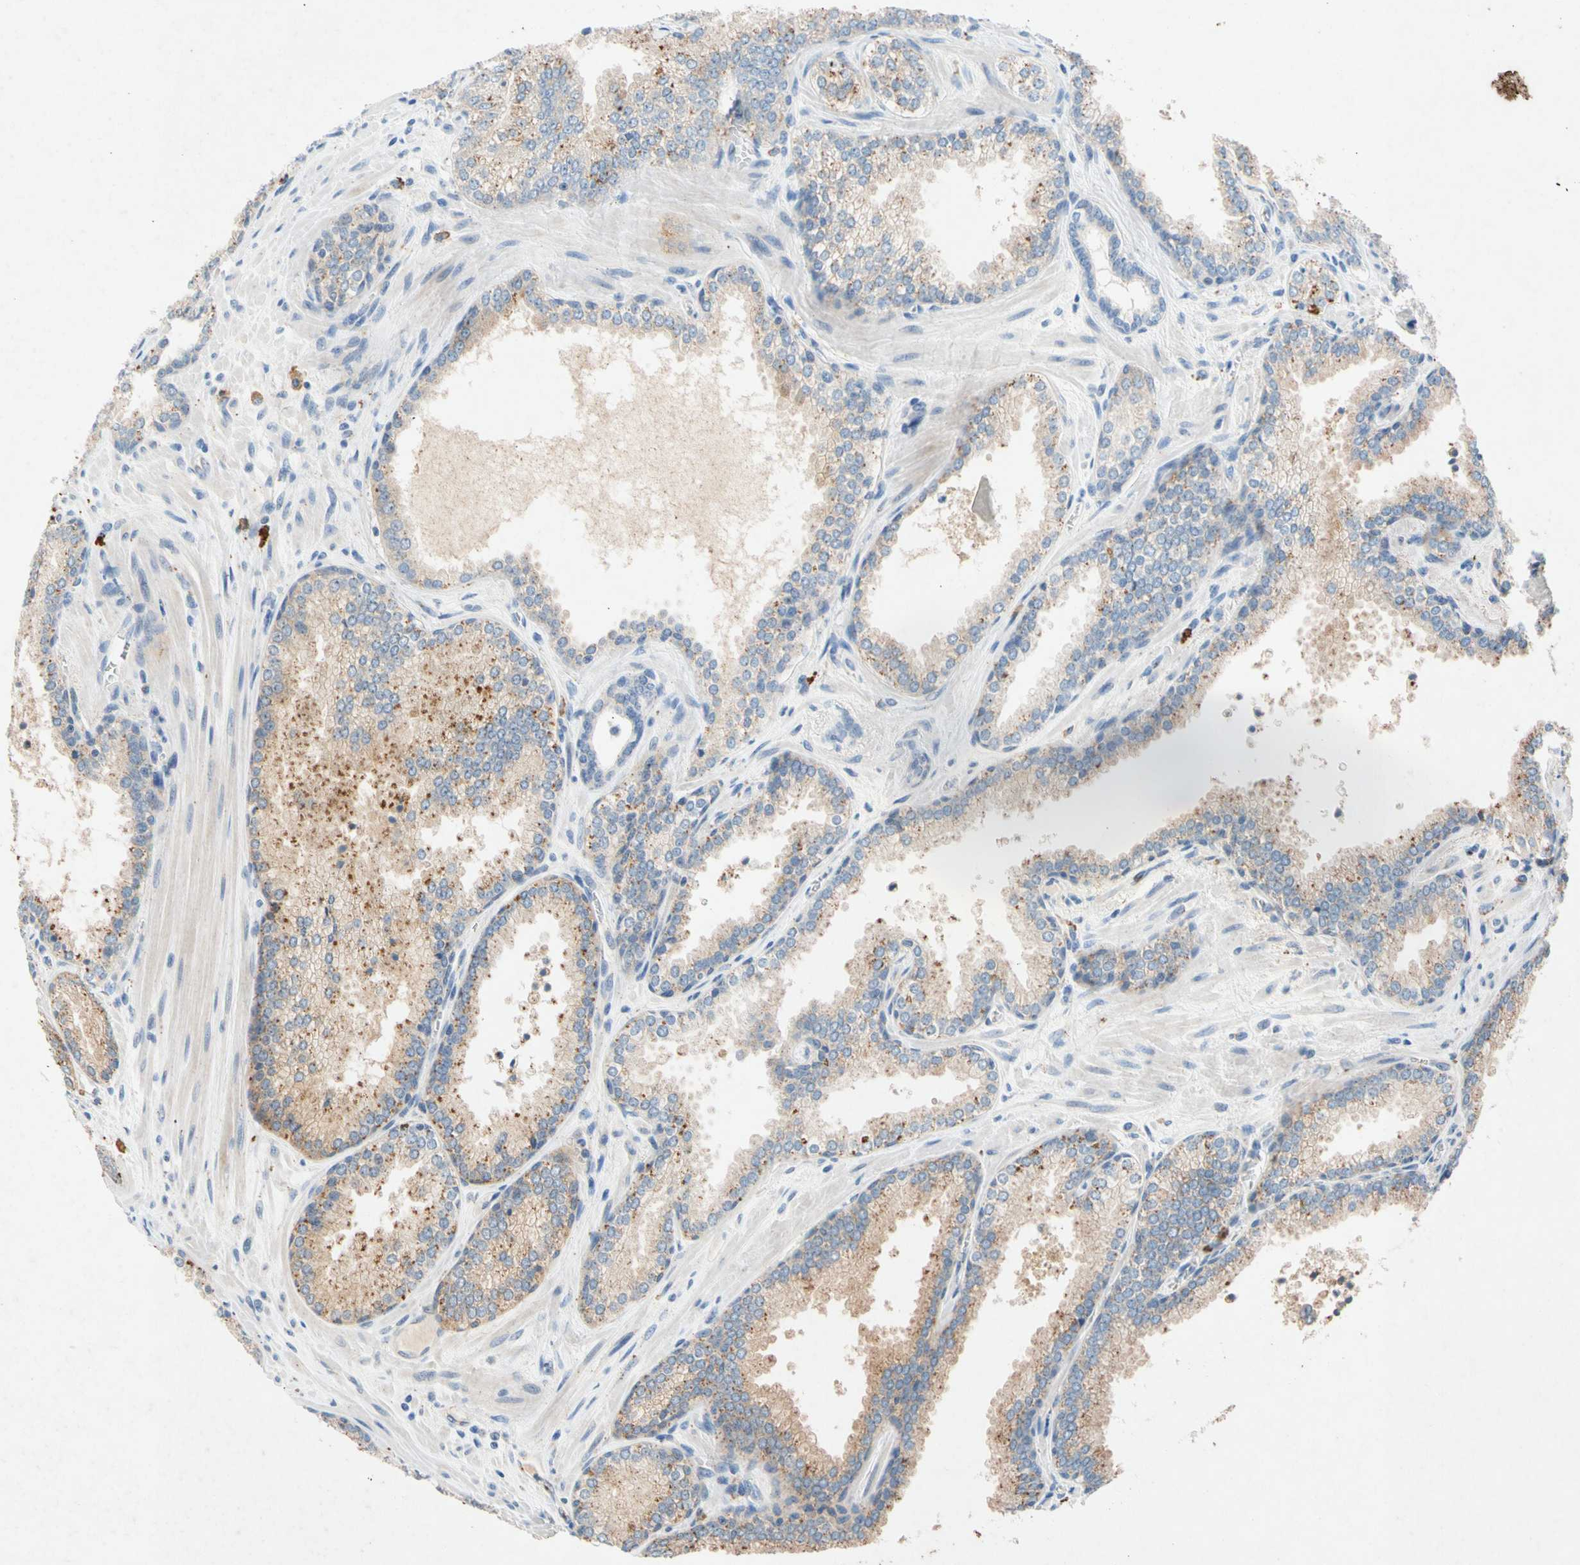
{"staining": {"intensity": "moderate", "quantity": "<25%", "location": "cytoplasmic/membranous"}, "tissue": "prostate cancer", "cell_type": "Tumor cells", "image_type": "cancer", "snomed": [{"axis": "morphology", "description": "Adenocarcinoma, Low grade"}, {"axis": "topography", "description": "Prostate"}], "caption": "Moderate cytoplasmic/membranous staining is appreciated in about <25% of tumor cells in prostate cancer.", "gene": "GASK1B", "patient": {"sex": "male", "age": 60}}